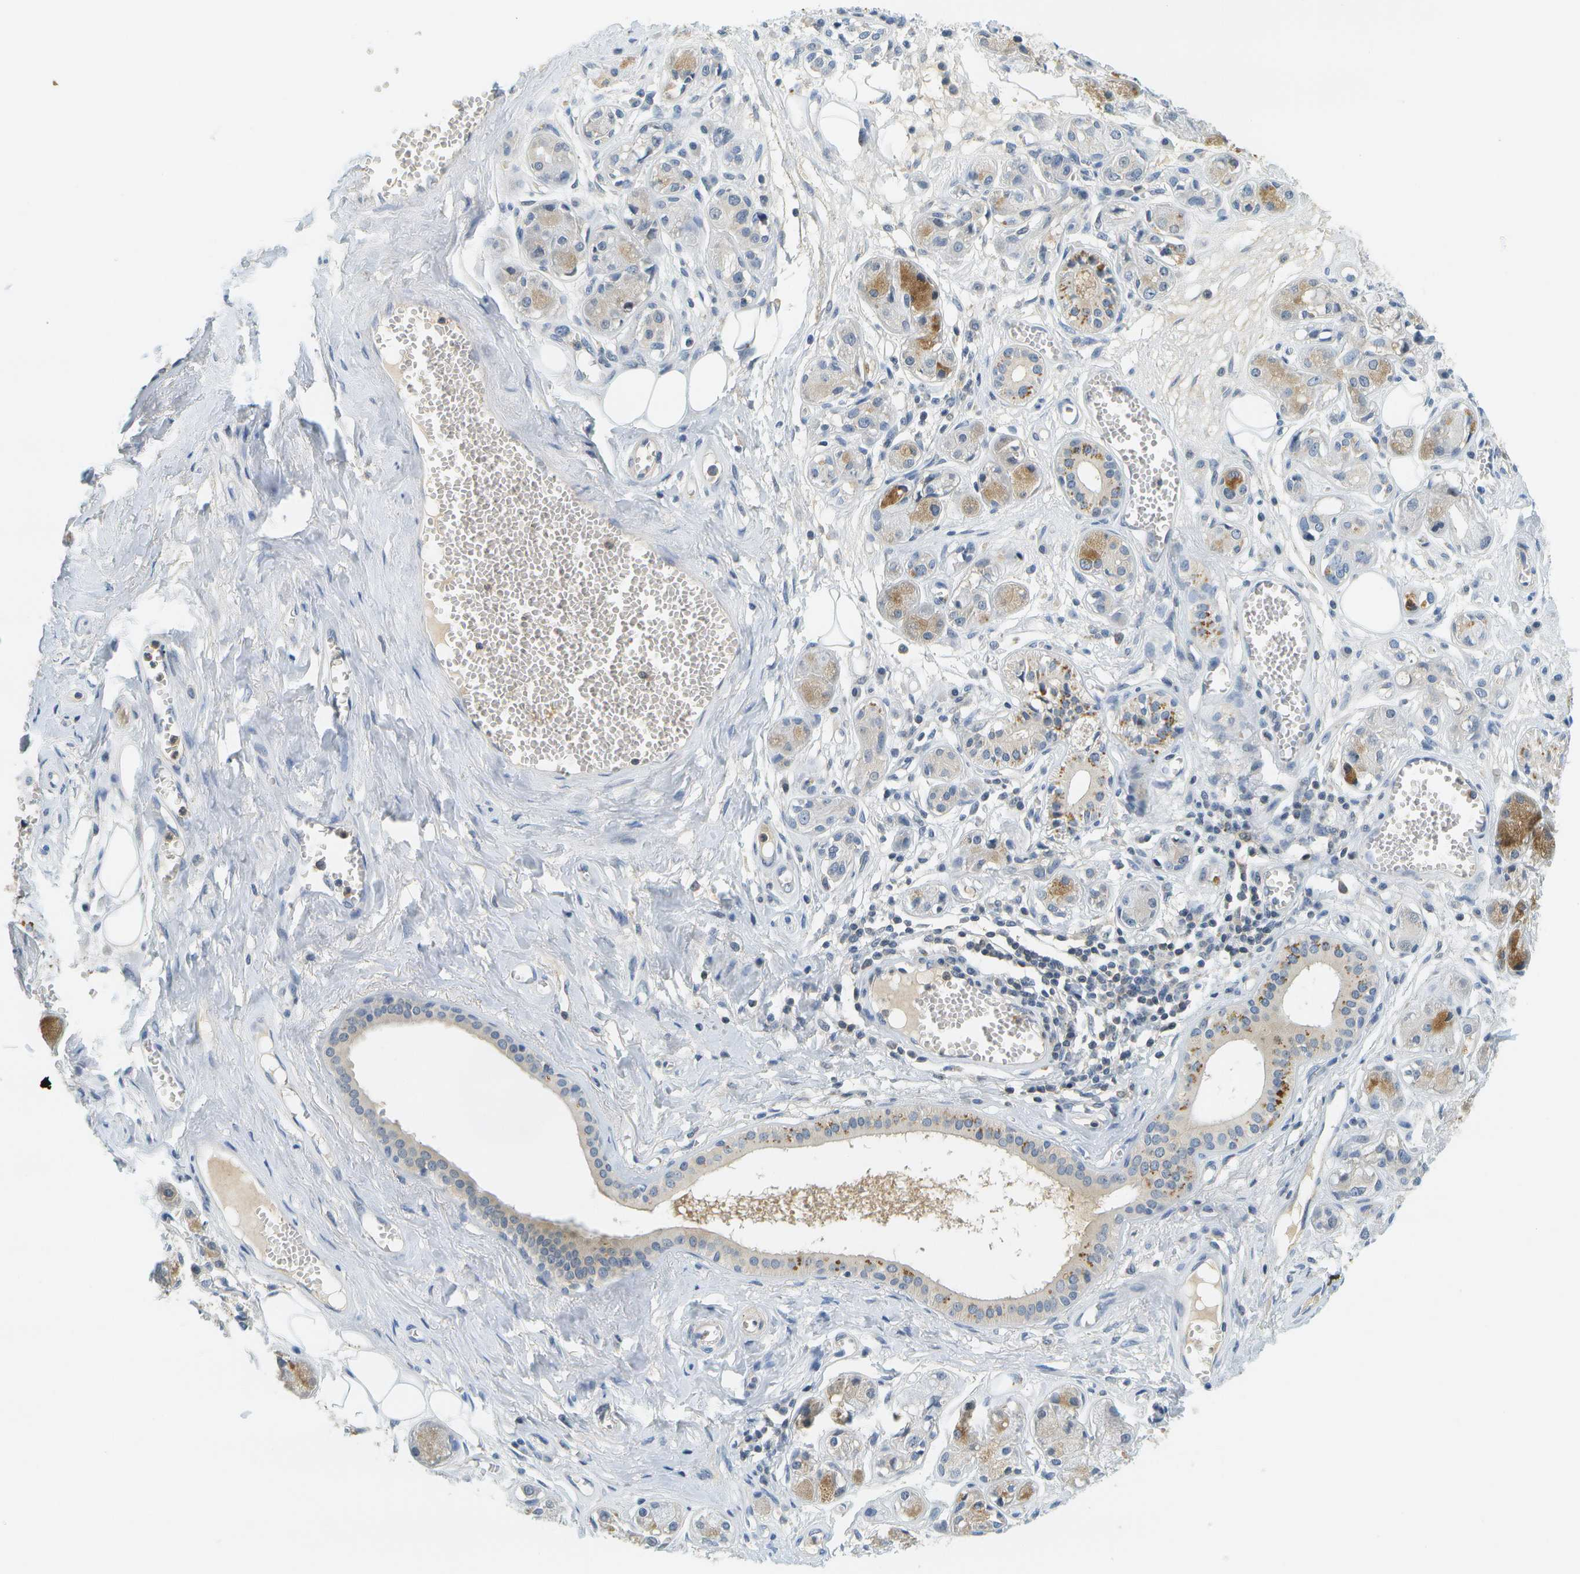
{"staining": {"intensity": "negative", "quantity": "none", "location": "none"}, "tissue": "adipose tissue", "cell_type": "Adipocytes", "image_type": "normal", "snomed": [{"axis": "morphology", "description": "Normal tissue, NOS"}, {"axis": "morphology", "description": "Inflammation, NOS"}, {"axis": "topography", "description": "Salivary gland"}, {"axis": "topography", "description": "Peripheral nerve tissue"}], "caption": "Immunohistochemistry of normal human adipose tissue shows no staining in adipocytes.", "gene": "RASGRP2", "patient": {"sex": "female", "age": 75}}